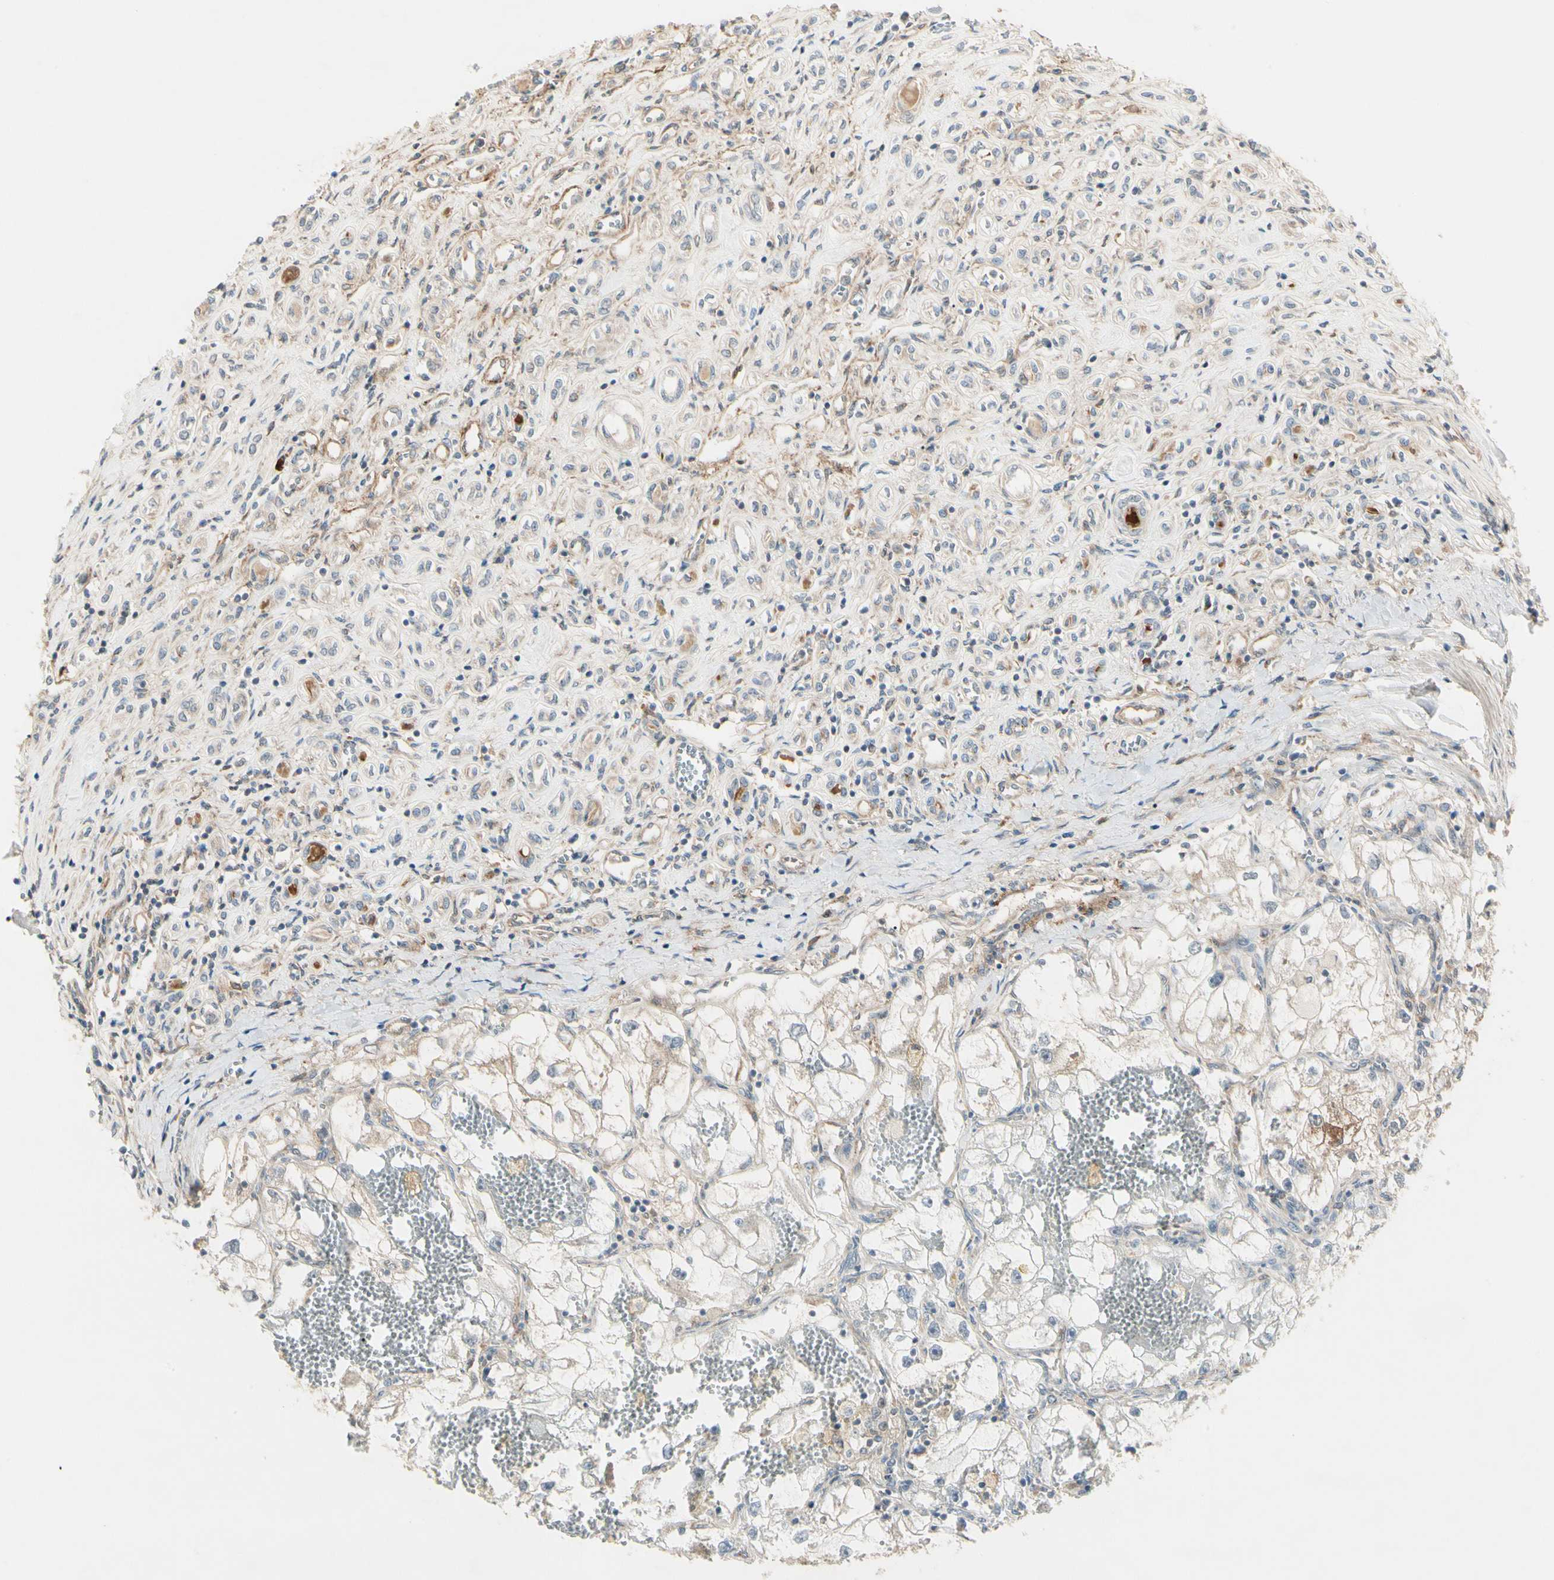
{"staining": {"intensity": "weak", "quantity": ">75%", "location": "cytoplasmic/membranous"}, "tissue": "renal cancer", "cell_type": "Tumor cells", "image_type": "cancer", "snomed": [{"axis": "morphology", "description": "Adenocarcinoma, NOS"}, {"axis": "topography", "description": "Kidney"}], "caption": "Protein positivity by IHC exhibits weak cytoplasmic/membranous positivity in about >75% of tumor cells in renal adenocarcinoma.", "gene": "F2R", "patient": {"sex": "female", "age": 70}}